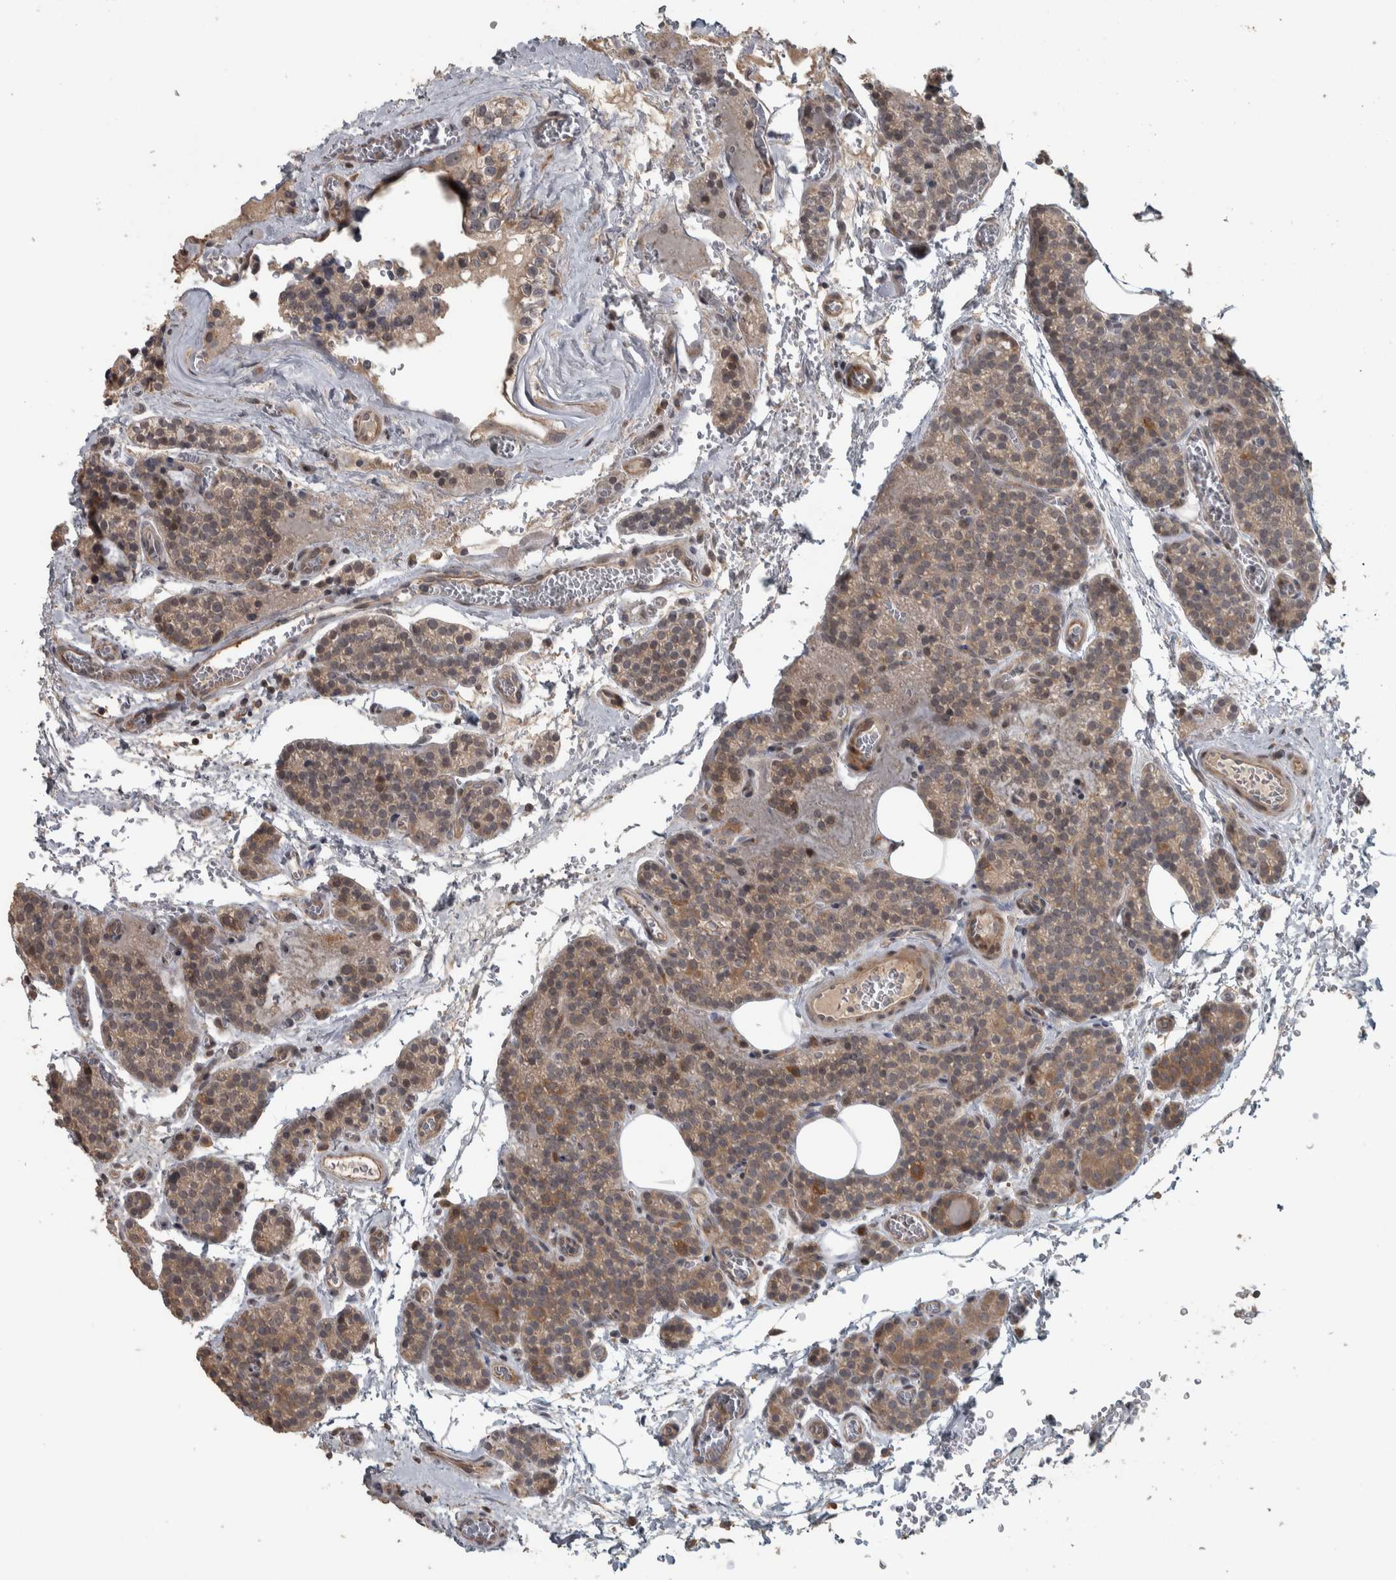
{"staining": {"intensity": "moderate", "quantity": ">75%", "location": "cytoplasmic/membranous"}, "tissue": "parathyroid gland", "cell_type": "Glandular cells", "image_type": "normal", "snomed": [{"axis": "morphology", "description": "Normal tissue, NOS"}, {"axis": "topography", "description": "Parathyroid gland"}], "caption": "Immunohistochemical staining of benign human parathyroid gland displays moderate cytoplasmic/membranous protein staining in approximately >75% of glandular cells. (Stains: DAB (3,3'-diaminobenzidine) in brown, nuclei in blue, Microscopy: brightfield microscopy at high magnification).", "gene": "ERAL1", "patient": {"sex": "female", "age": 64}}